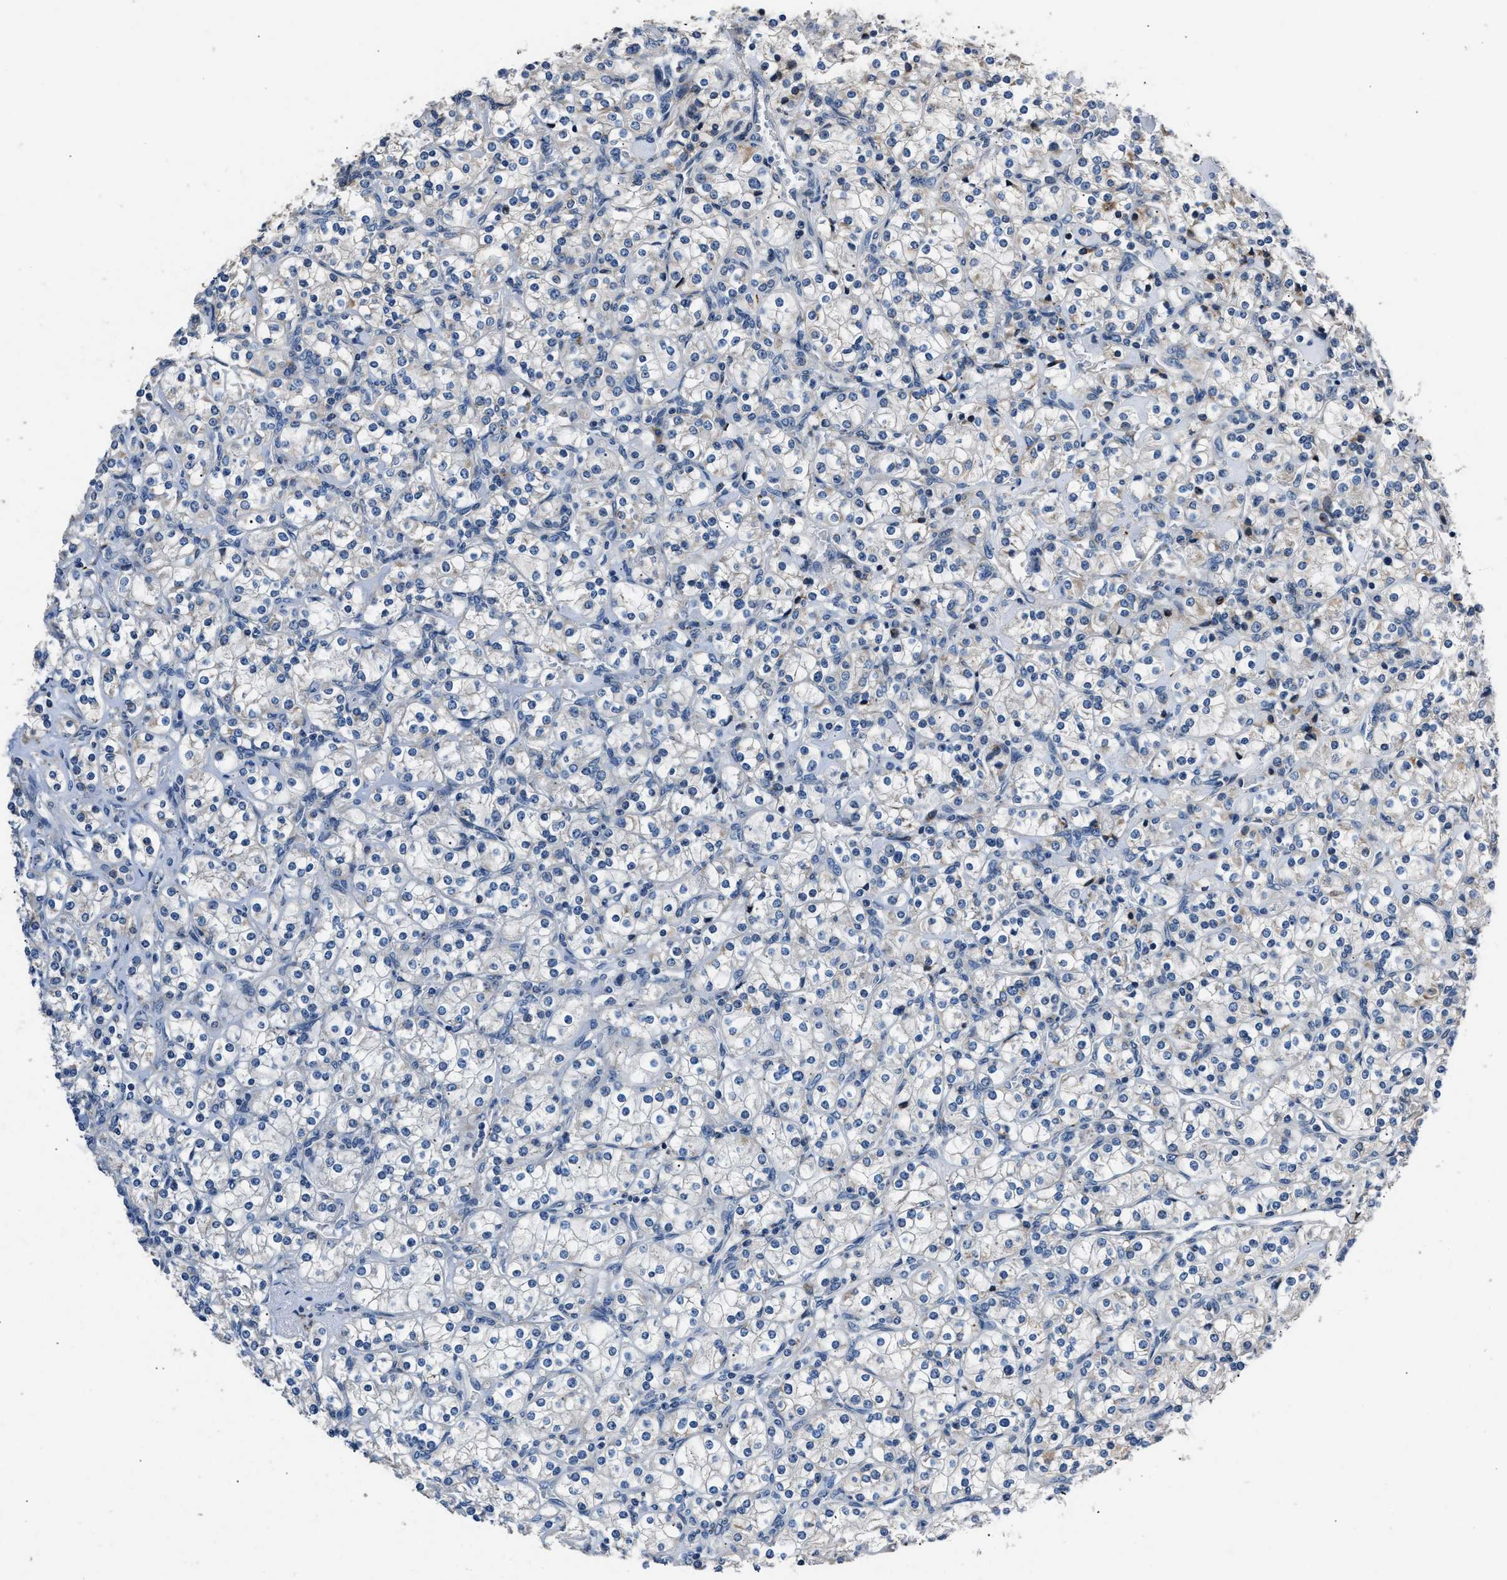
{"staining": {"intensity": "negative", "quantity": "none", "location": "none"}, "tissue": "renal cancer", "cell_type": "Tumor cells", "image_type": "cancer", "snomed": [{"axis": "morphology", "description": "Adenocarcinoma, NOS"}, {"axis": "topography", "description": "Kidney"}], "caption": "DAB immunohistochemical staining of renal adenocarcinoma reveals no significant expression in tumor cells.", "gene": "DNAJC24", "patient": {"sex": "male", "age": 77}}